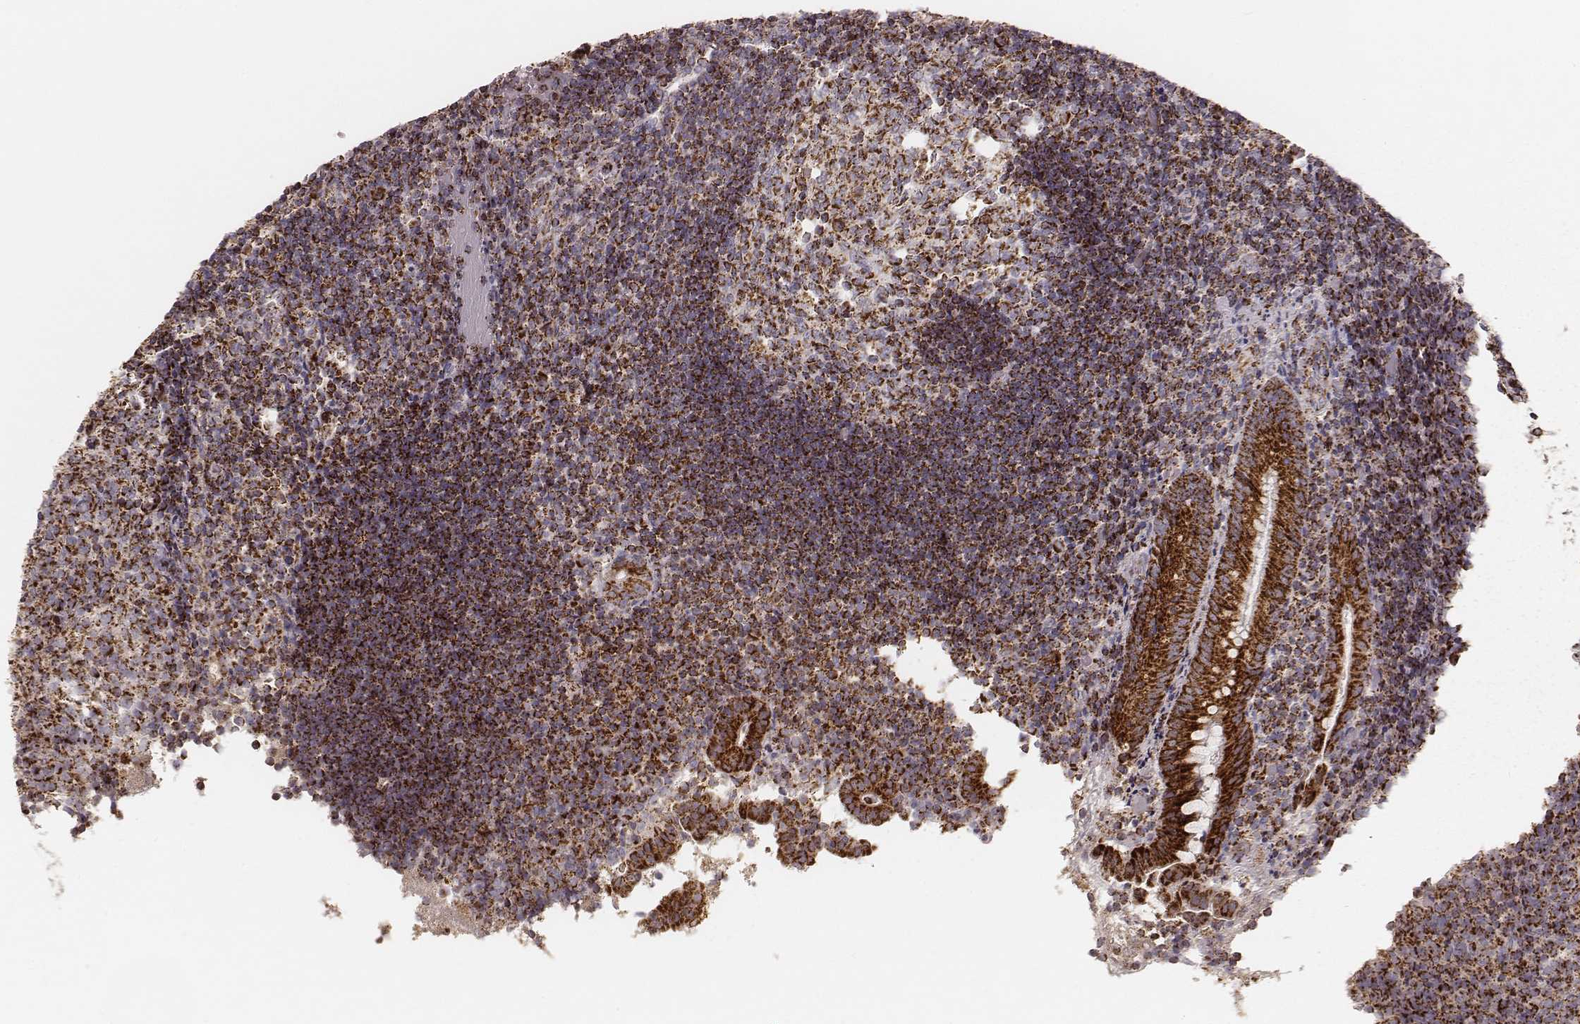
{"staining": {"intensity": "strong", "quantity": ">75%", "location": "cytoplasmic/membranous"}, "tissue": "appendix", "cell_type": "Glandular cells", "image_type": "normal", "snomed": [{"axis": "morphology", "description": "Normal tissue, NOS"}, {"axis": "topography", "description": "Appendix"}], "caption": "Immunohistochemical staining of unremarkable appendix reveals strong cytoplasmic/membranous protein staining in approximately >75% of glandular cells.", "gene": "CS", "patient": {"sex": "female", "age": 32}}